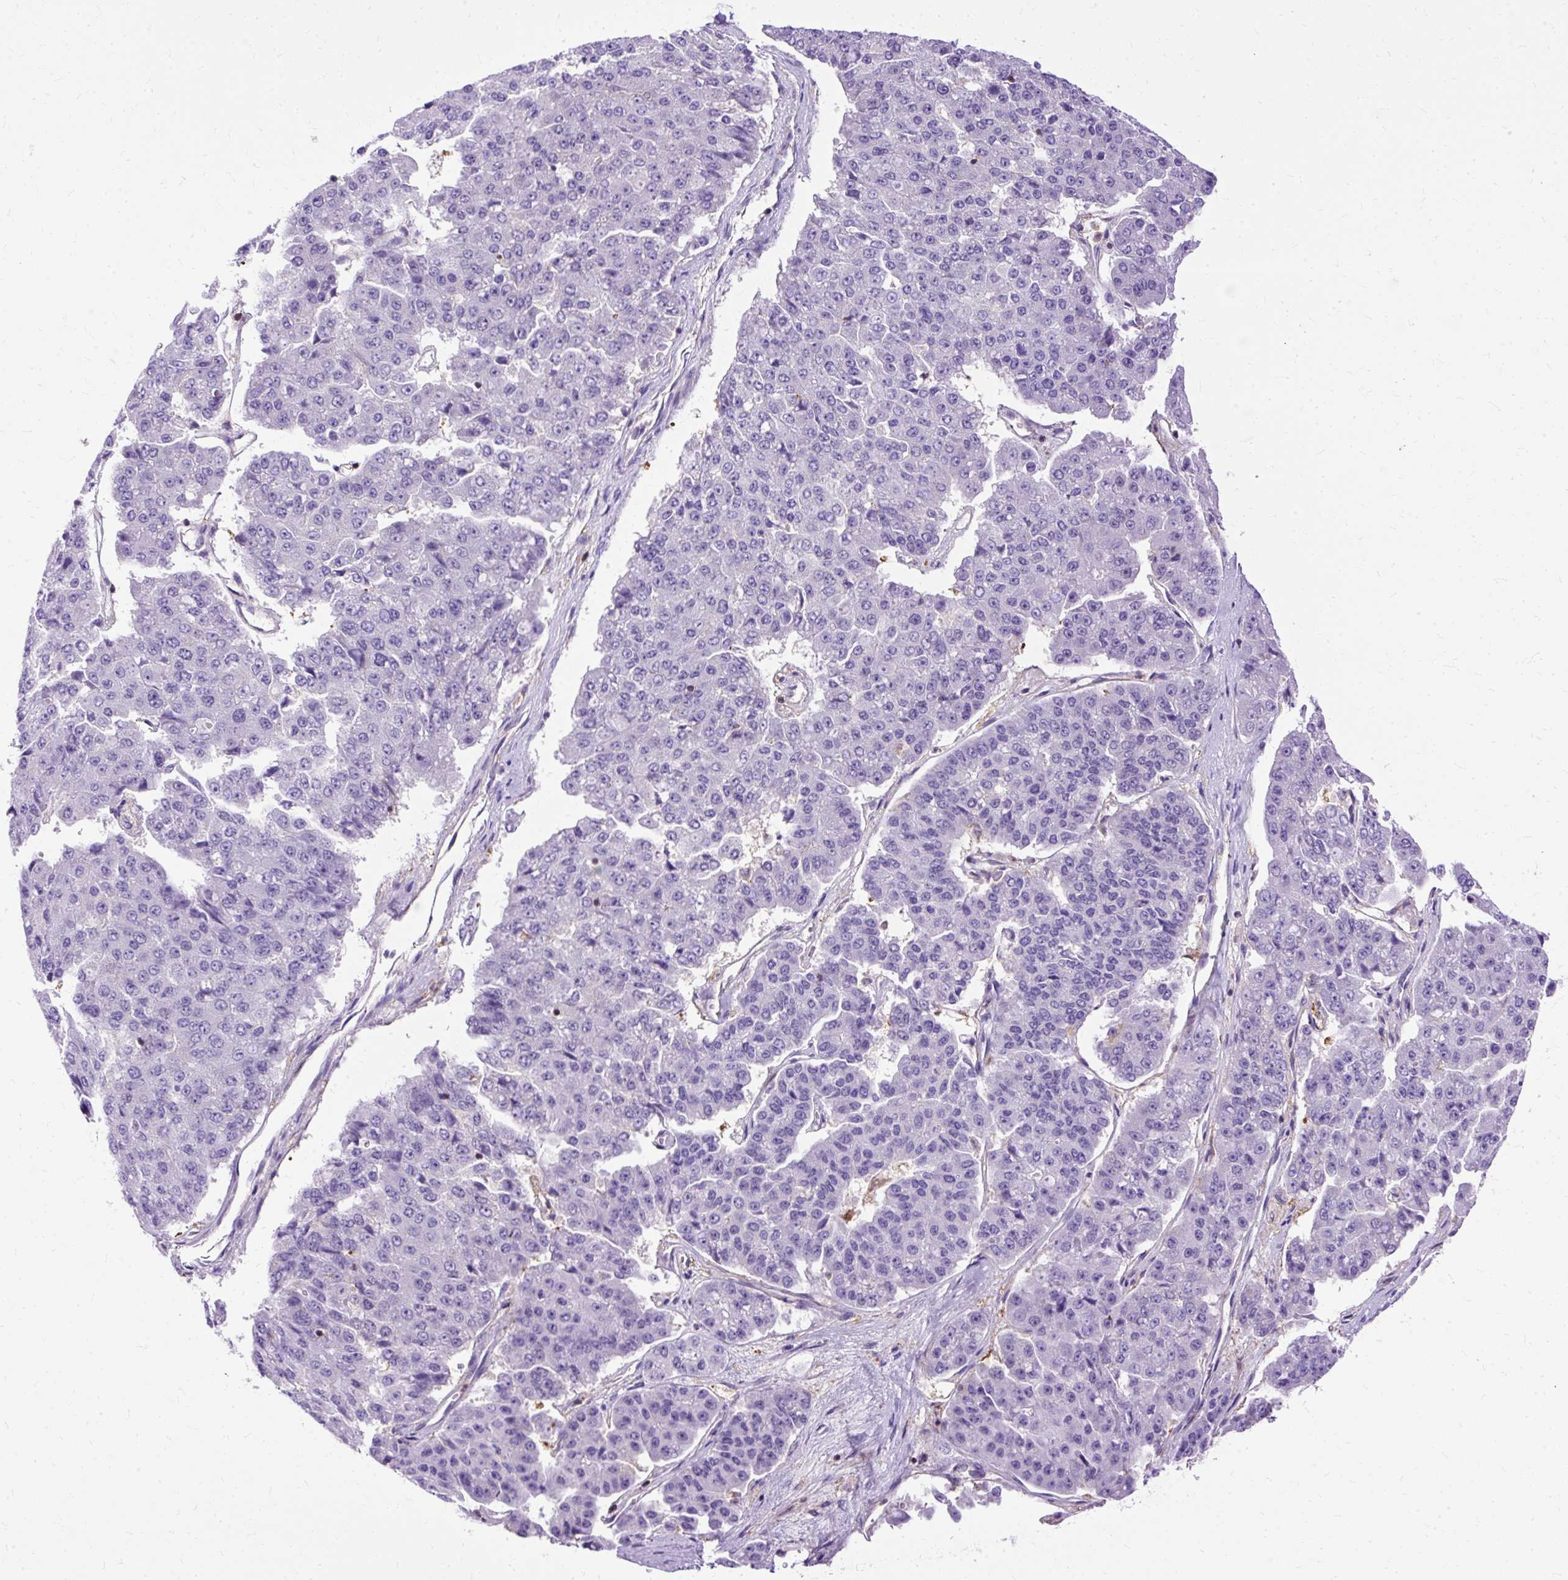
{"staining": {"intensity": "negative", "quantity": "none", "location": "none"}, "tissue": "pancreatic cancer", "cell_type": "Tumor cells", "image_type": "cancer", "snomed": [{"axis": "morphology", "description": "Adenocarcinoma, NOS"}, {"axis": "topography", "description": "Pancreas"}], "caption": "High power microscopy image of an immunohistochemistry (IHC) micrograph of pancreatic adenocarcinoma, revealing no significant staining in tumor cells.", "gene": "TWF2", "patient": {"sex": "male", "age": 50}}